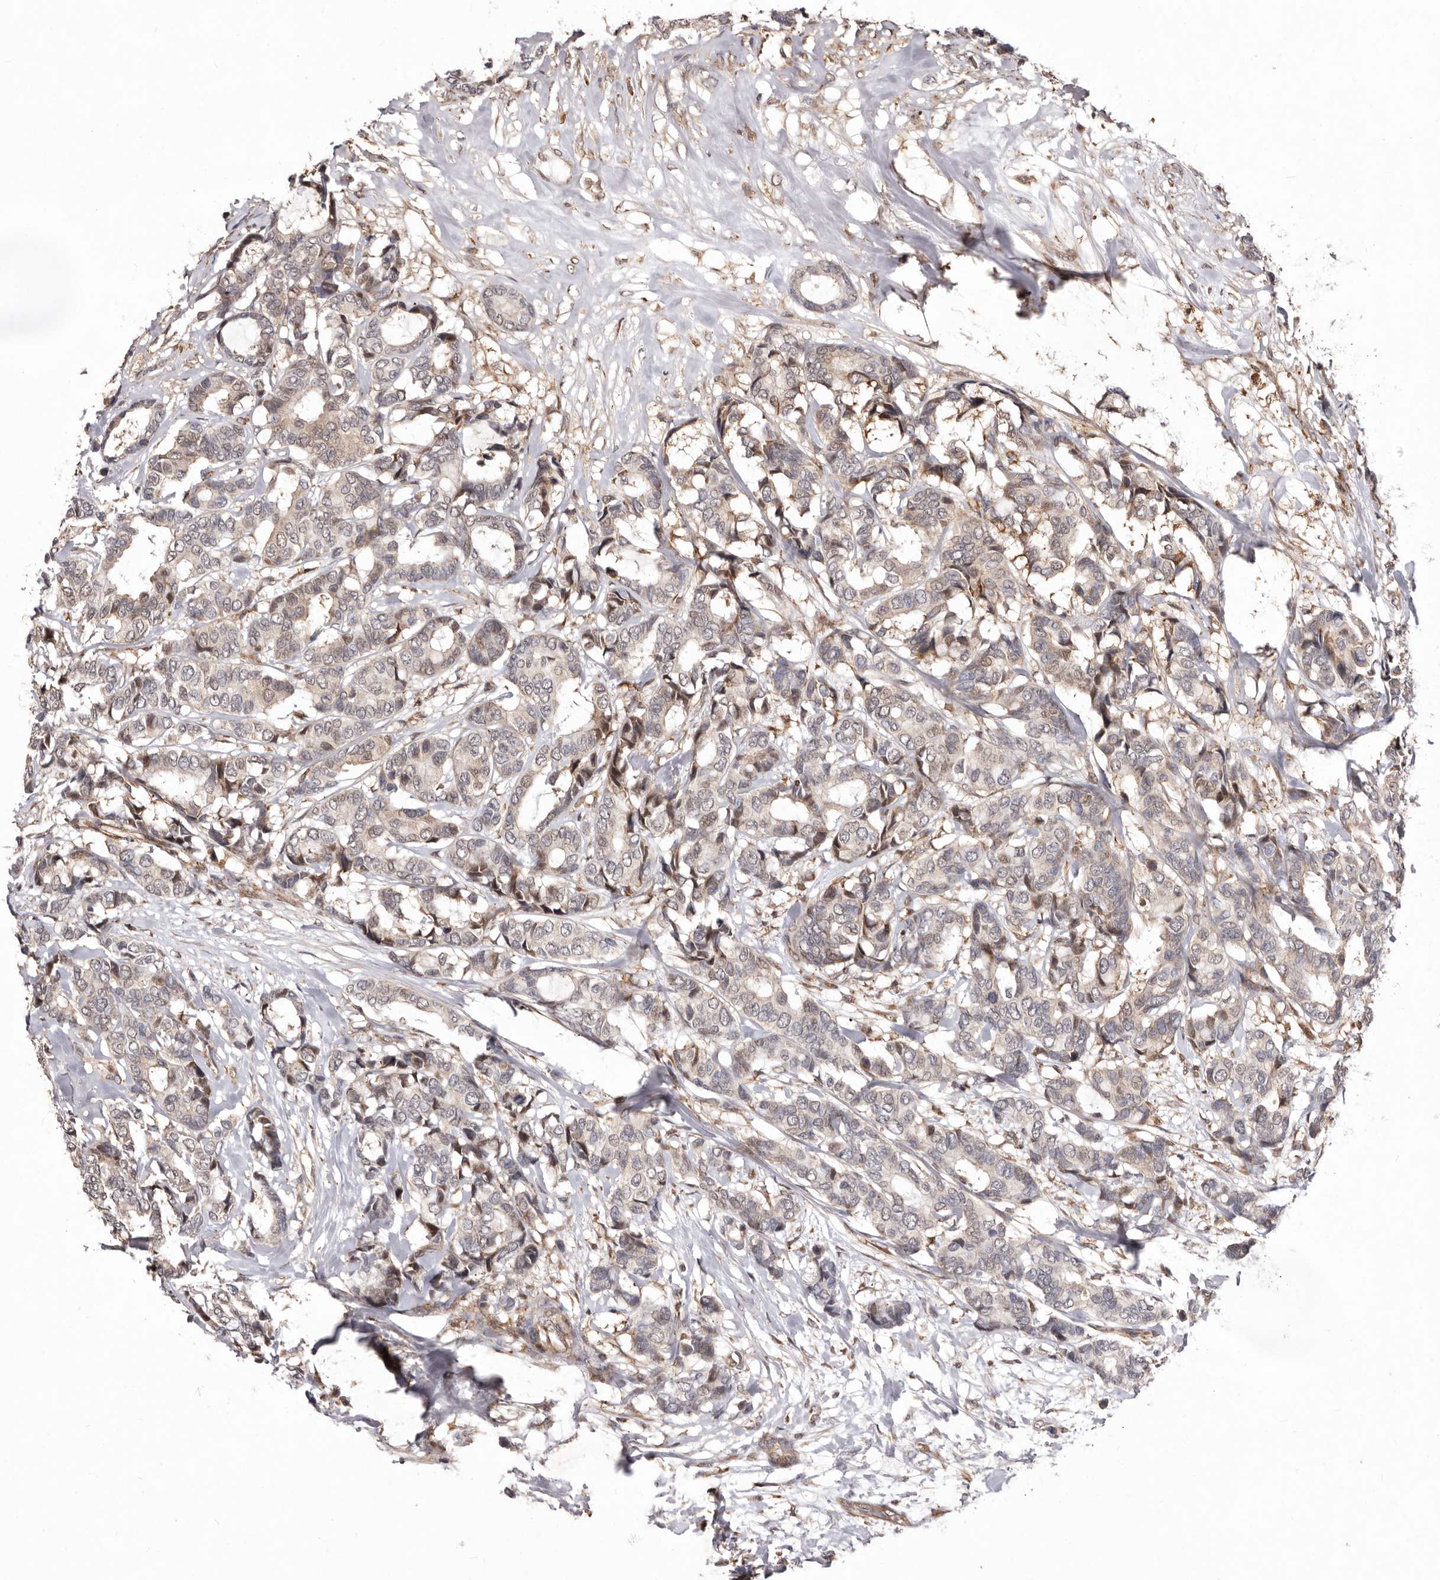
{"staining": {"intensity": "weak", "quantity": "<25%", "location": "cytoplasmic/membranous"}, "tissue": "breast cancer", "cell_type": "Tumor cells", "image_type": "cancer", "snomed": [{"axis": "morphology", "description": "Duct carcinoma"}, {"axis": "topography", "description": "Breast"}], "caption": "Tumor cells show no significant protein expression in breast invasive ductal carcinoma.", "gene": "RRM2B", "patient": {"sex": "female", "age": 87}}